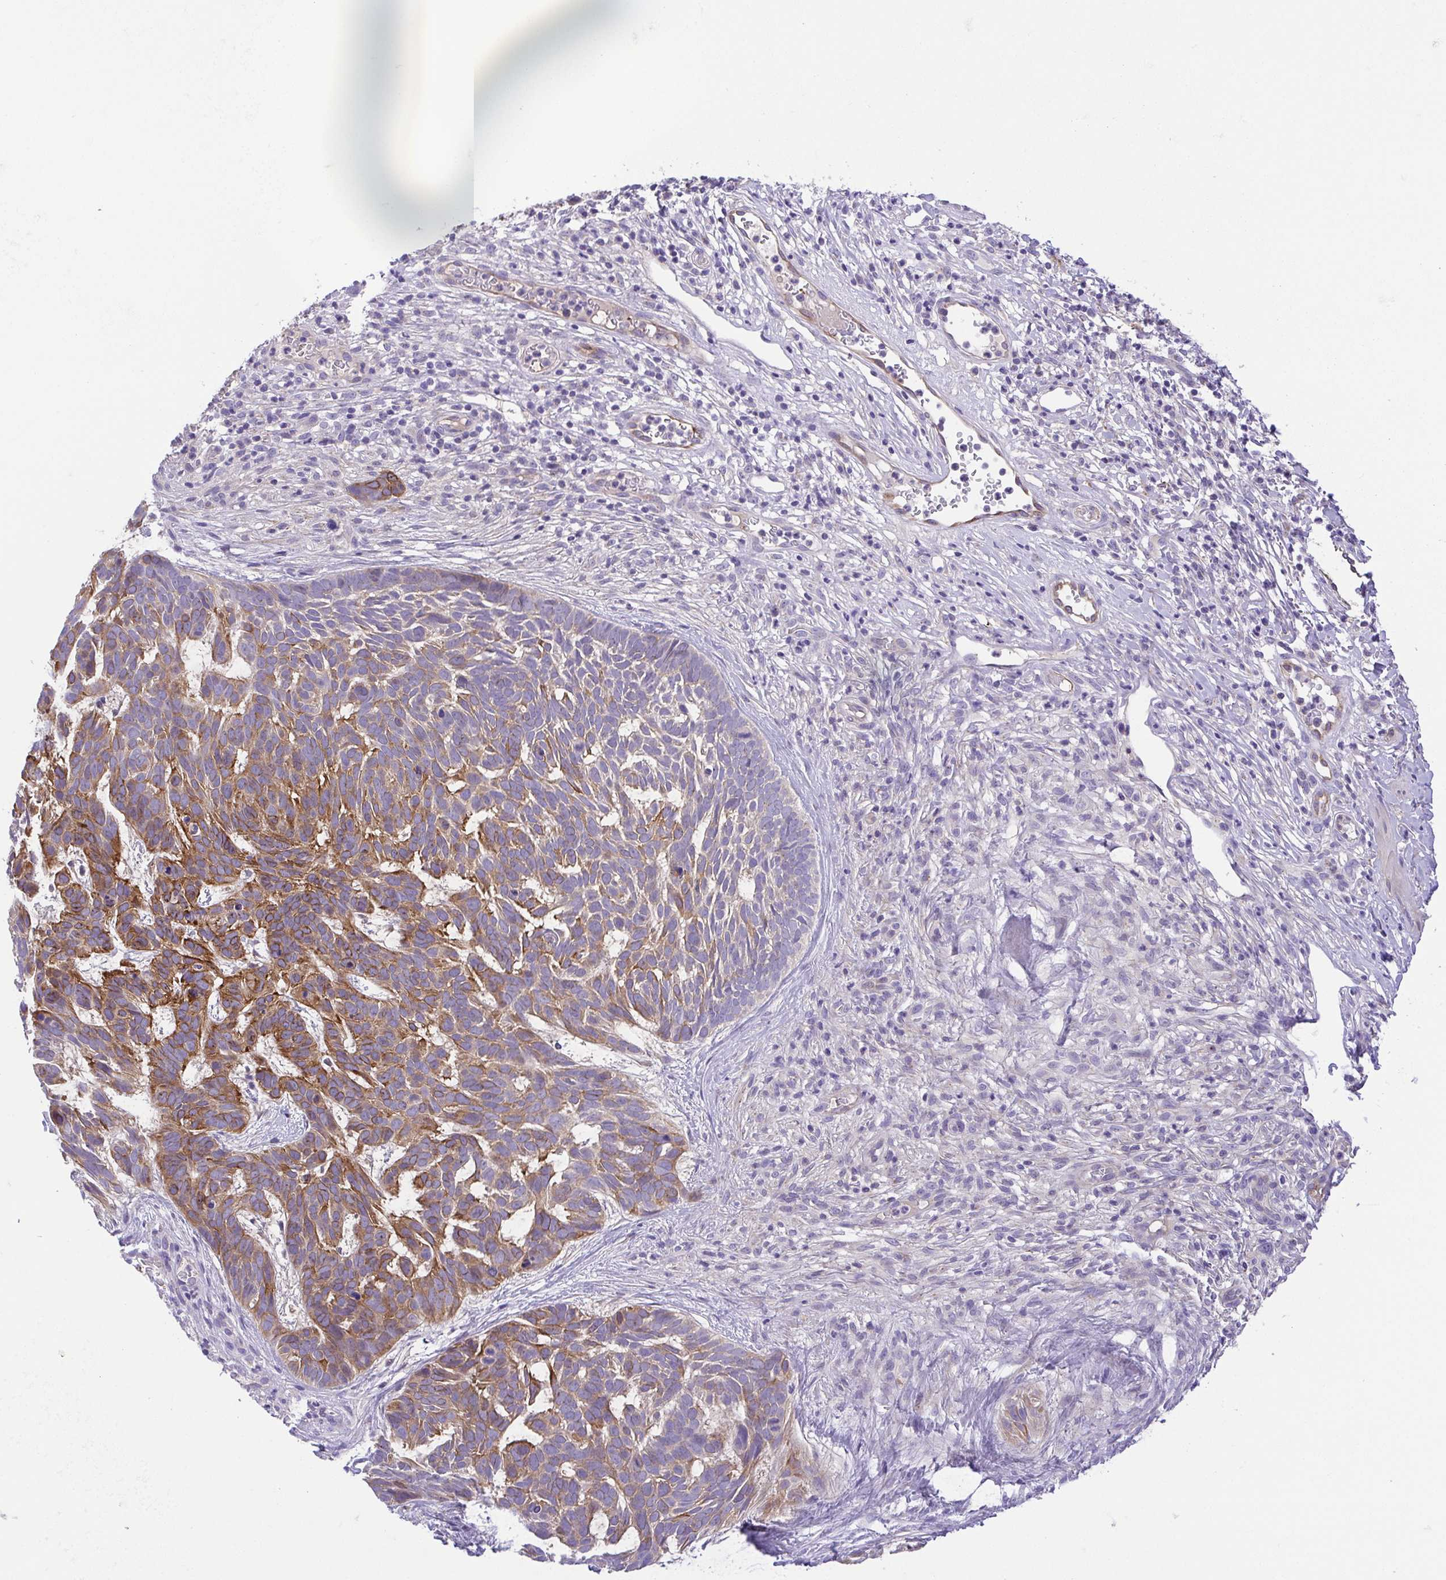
{"staining": {"intensity": "moderate", "quantity": "25%-75%", "location": "cytoplasmic/membranous"}, "tissue": "skin cancer", "cell_type": "Tumor cells", "image_type": "cancer", "snomed": [{"axis": "morphology", "description": "Basal cell carcinoma"}, {"axis": "topography", "description": "Skin"}], "caption": "An immunohistochemistry photomicrograph of tumor tissue is shown. Protein staining in brown labels moderate cytoplasmic/membranous positivity in skin cancer (basal cell carcinoma) within tumor cells.", "gene": "SLC13A1", "patient": {"sex": "male", "age": 78}}